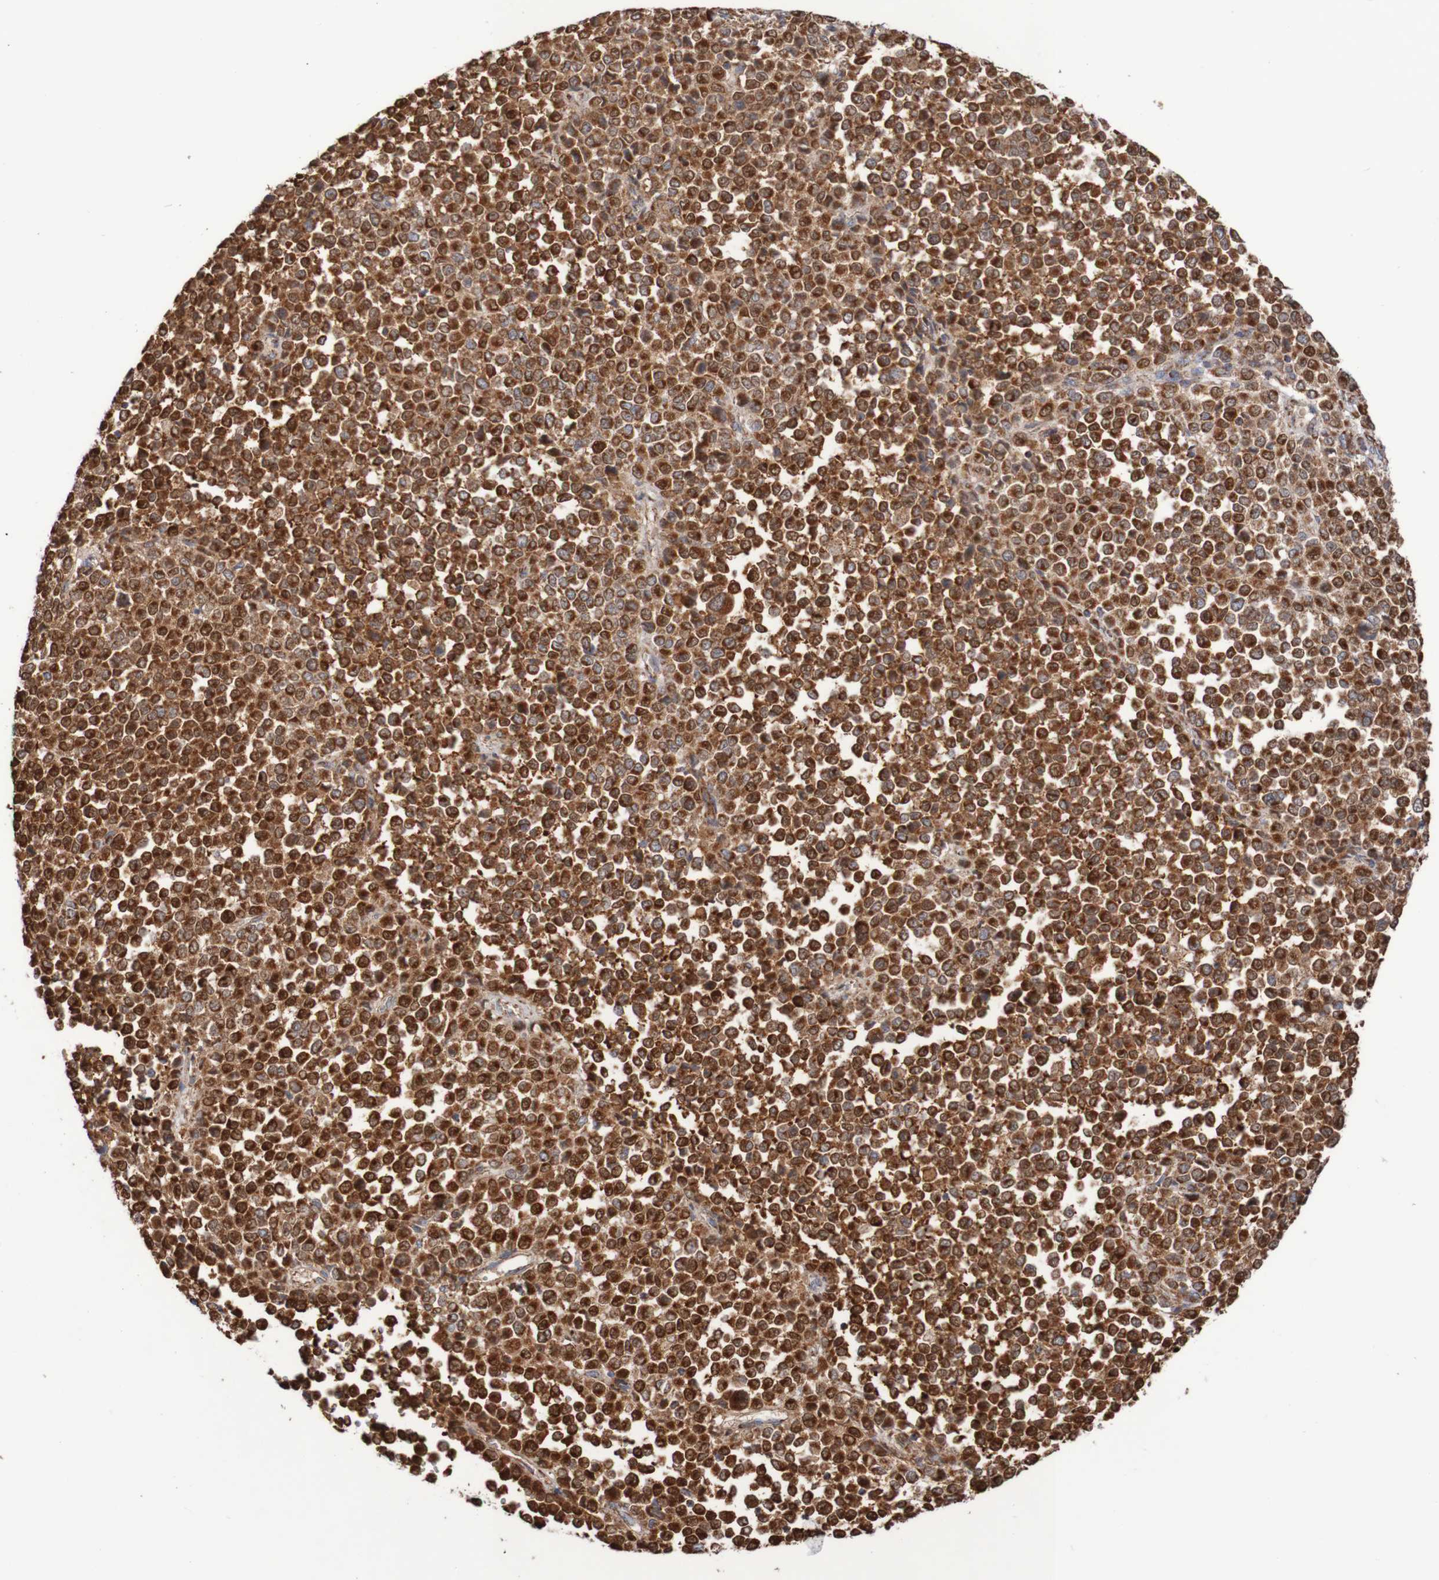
{"staining": {"intensity": "strong", "quantity": ">75%", "location": "cytoplasmic/membranous"}, "tissue": "melanoma", "cell_type": "Tumor cells", "image_type": "cancer", "snomed": [{"axis": "morphology", "description": "Malignant melanoma, Metastatic site"}, {"axis": "topography", "description": "Pancreas"}], "caption": "Strong cytoplasmic/membranous staining is present in about >75% of tumor cells in melanoma.", "gene": "MMEL1", "patient": {"sex": "female", "age": 30}}